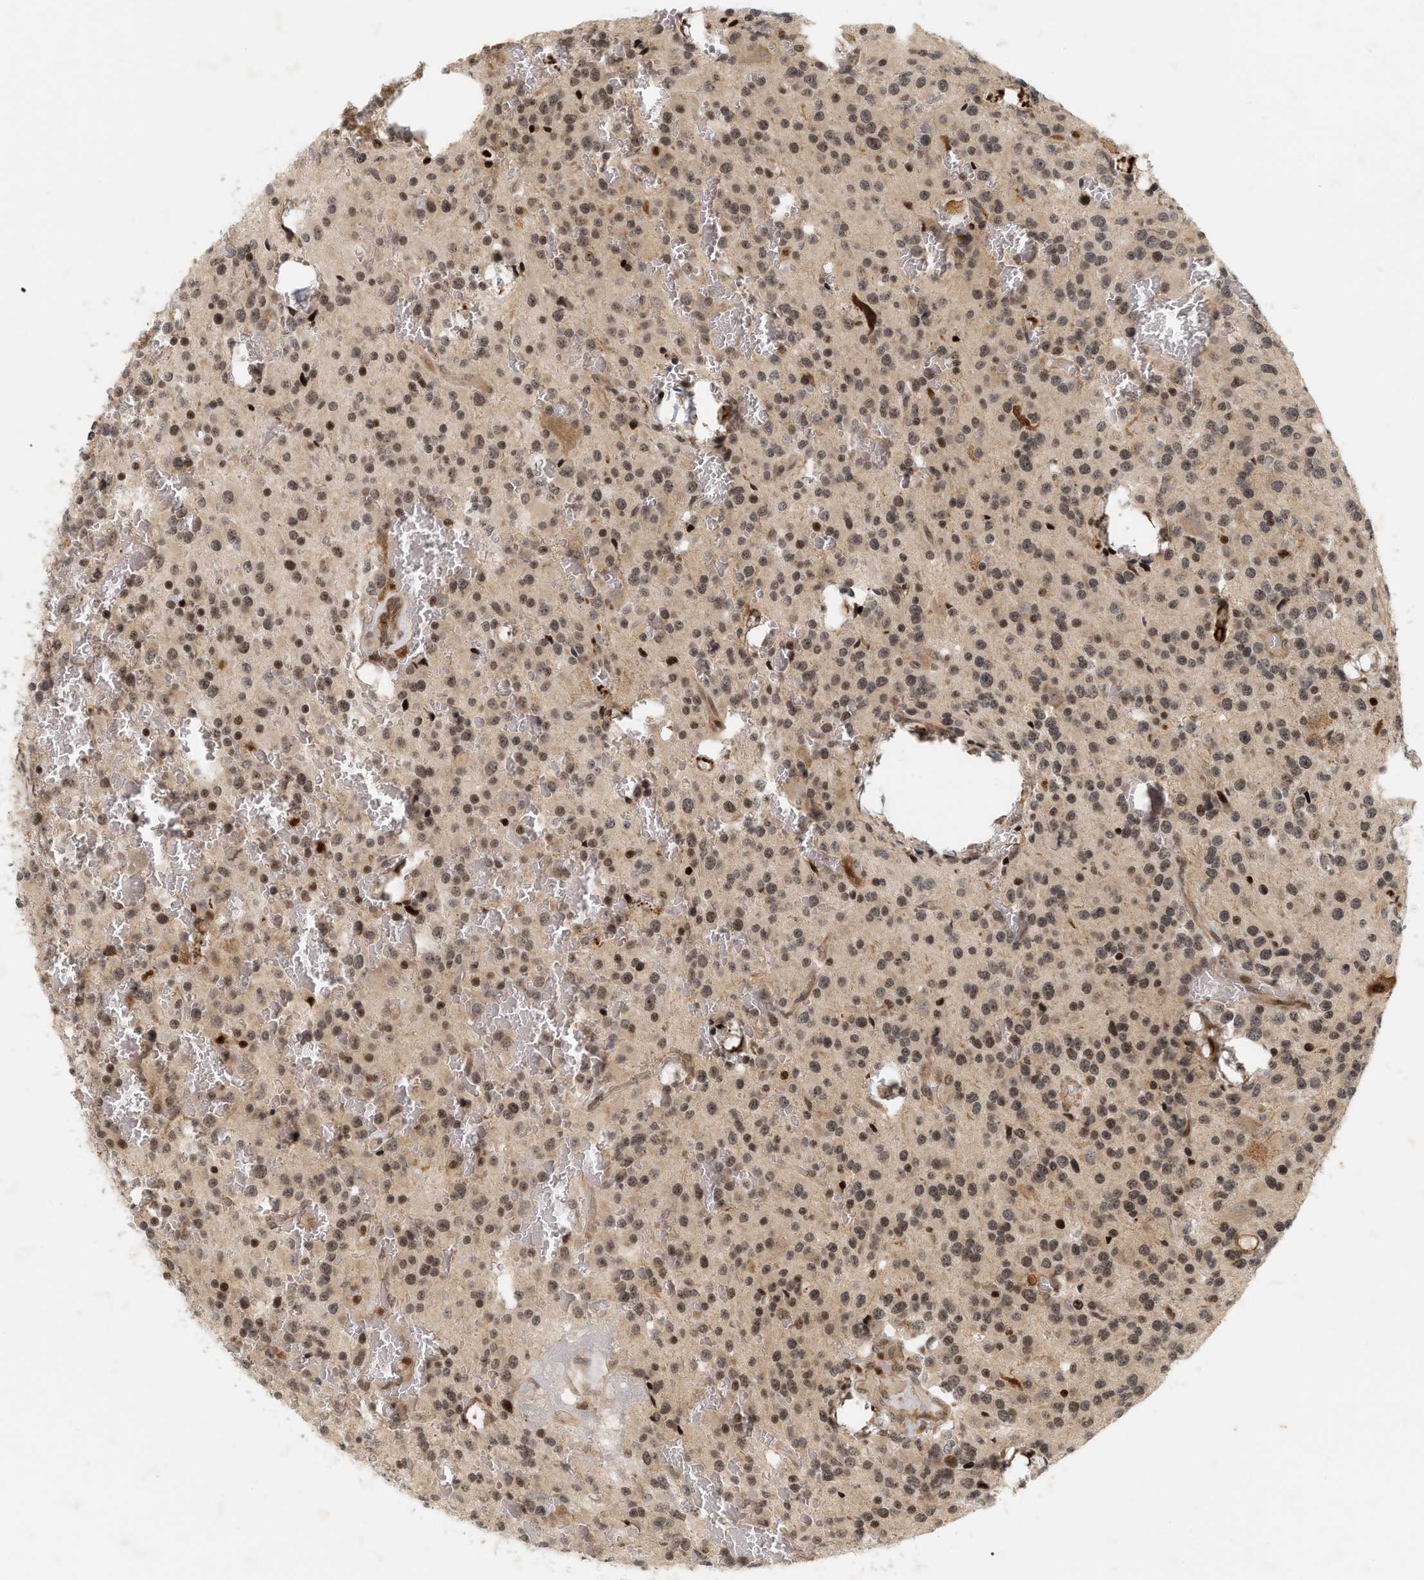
{"staining": {"intensity": "weak", "quantity": ">75%", "location": "cytoplasmic/membranous,nuclear"}, "tissue": "glioma", "cell_type": "Tumor cells", "image_type": "cancer", "snomed": [{"axis": "morphology", "description": "Glioma, malignant, Low grade"}, {"axis": "topography", "description": "Brain"}], "caption": "Human malignant glioma (low-grade) stained for a protein (brown) displays weak cytoplasmic/membranous and nuclear positive expression in approximately >75% of tumor cells.", "gene": "NFE2L2", "patient": {"sex": "male", "age": 58}}